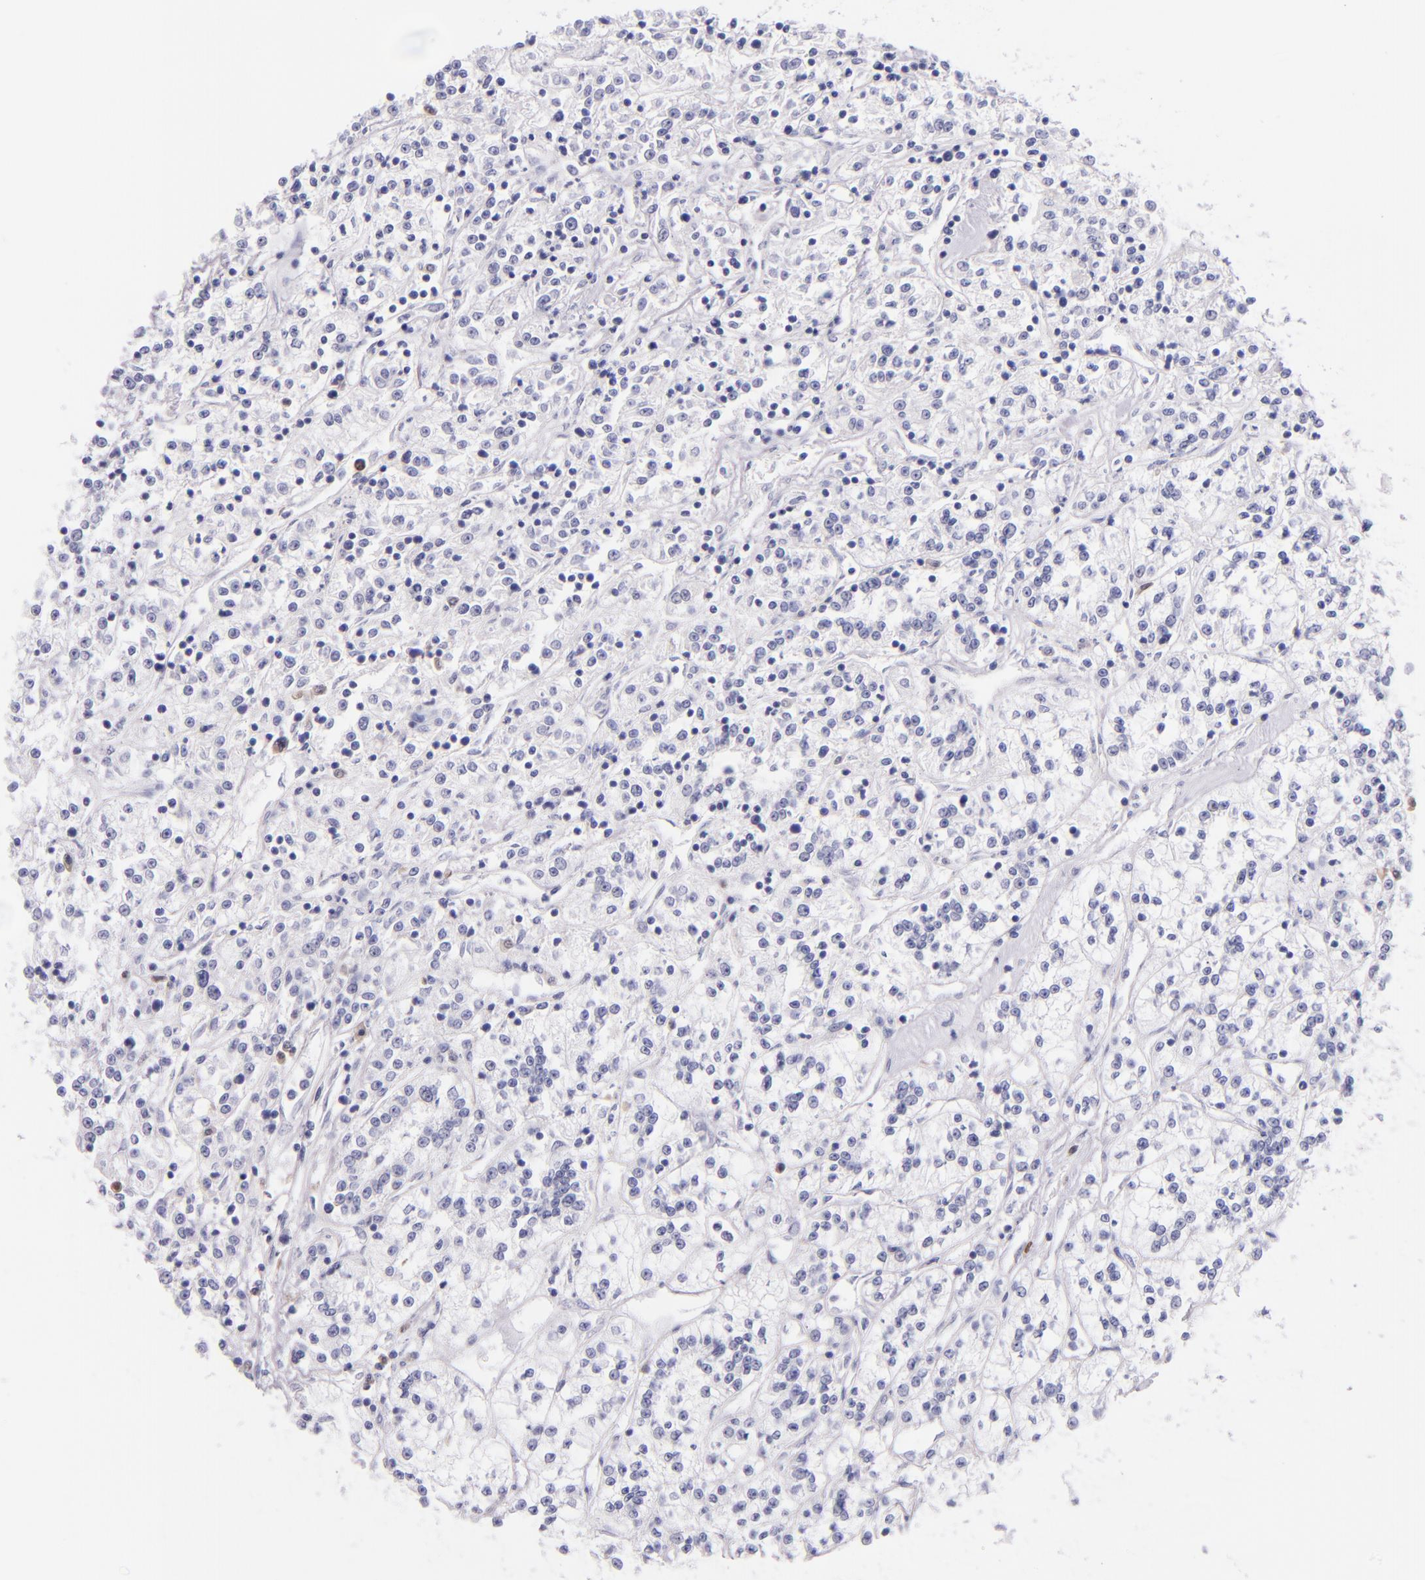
{"staining": {"intensity": "negative", "quantity": "none", "location": "none"}, "tissue": "renal cancer", "cell_type": "Tumor cells", "image_type": "cancer", "snomed": [{"axis": "morphology", "description": "Adenocarcinoma, NOS"}, {"axis": "topography", "description": "Kidney"}], "caption": "Histopathology image shows no protein expression in tumor cells of renal cancer (adenocarcinoma) tissue.", "gene": "IRF4", "patient": {"sex": "female", "age": 76}}